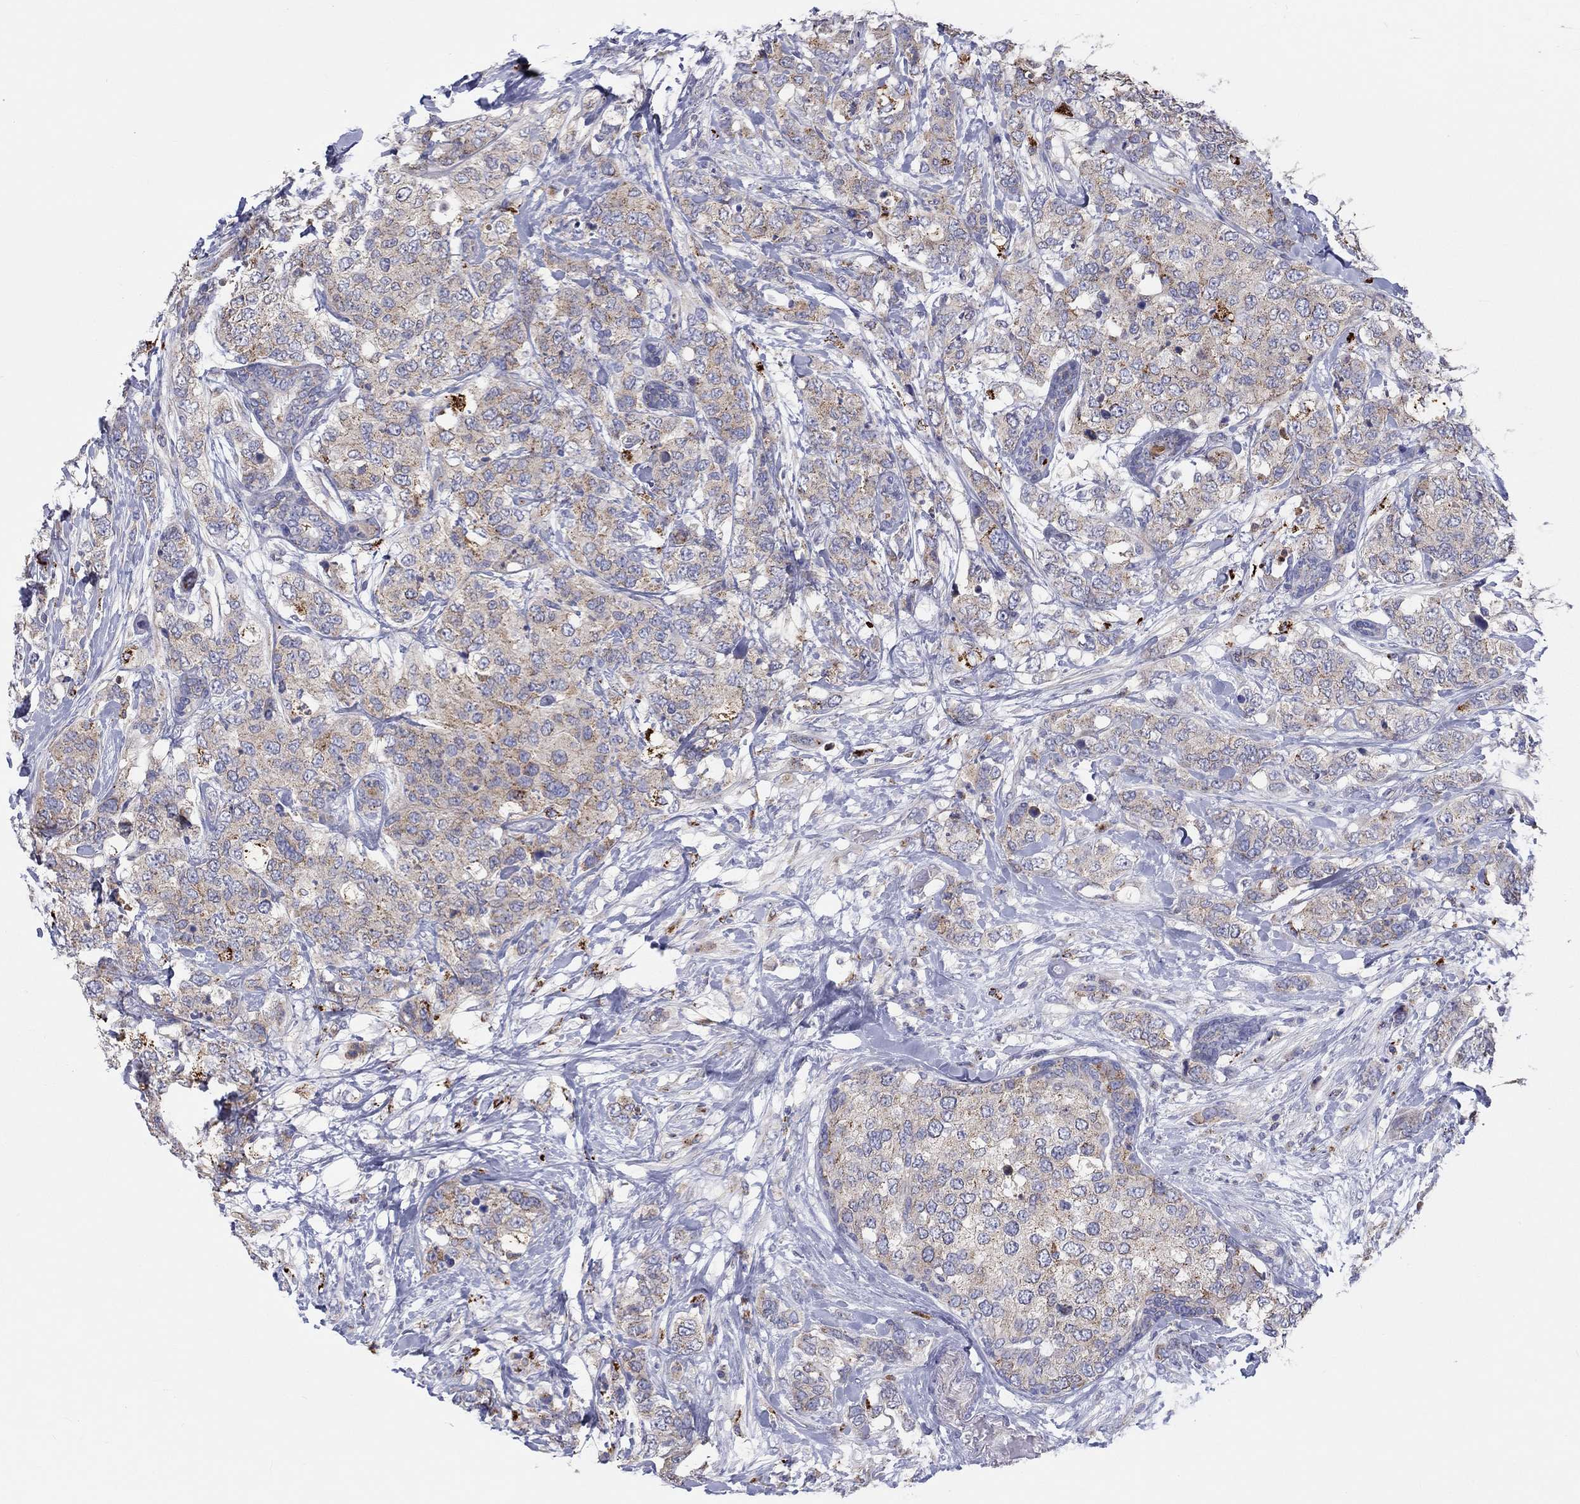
{"staining": {"intensity": "moderate", "quantity": "<25%", "location": "cytoplasmic/membranous"}, "tissue": "breast cancer", "cell_type": "Tumor cells", "image_type": "cancer", "snomed": [{"axis": "morphology", "description": "Lobular carcinoma"}, {"axis": "topography", "description": "Breast"}], "caption": "Immunohistochemical staining of human breast cancer displays moderate cytoplasmic/membranous protein expression in about <25% of tumor cells.", "gene": "BCO2", "patient": {"sex": "female", "age": 59}}